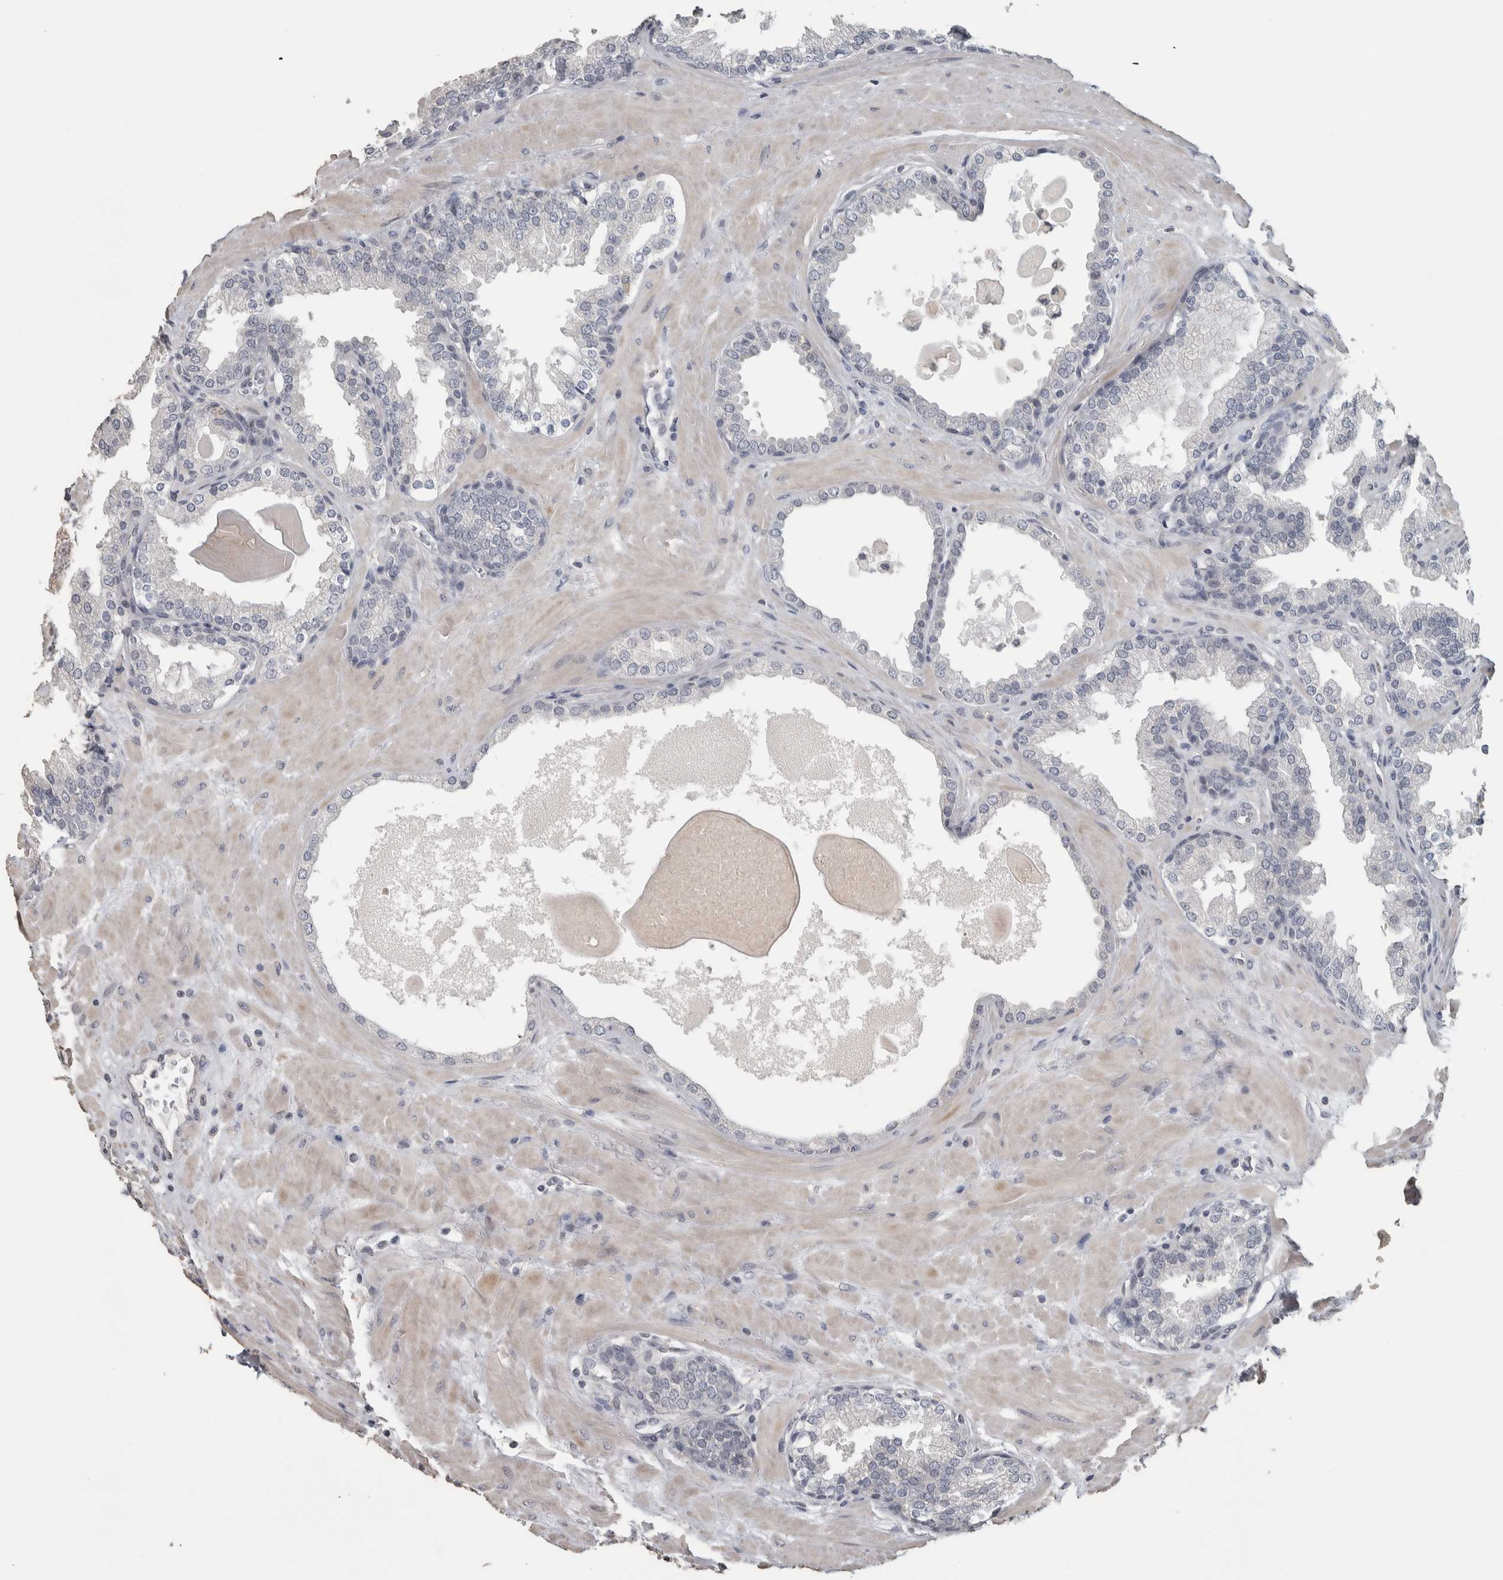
{"staining": {"intensity": "negative", "quantity": "none", "location": "none"}, "tissue": "prostate", "cell_type": "Glandular cells", "image_type": "normal", "snomed": [{"axis": "morphology", "description": "Normal tissue, NOS"}, {"axis": "topography", "description": "Prostate"}], "caption": "This is an IHC photomicrograph of unremarkable prostate. There is no expression in glandular cells.", "gene": "NECAB1", "patient": {"sex": "male", "age": 51}}